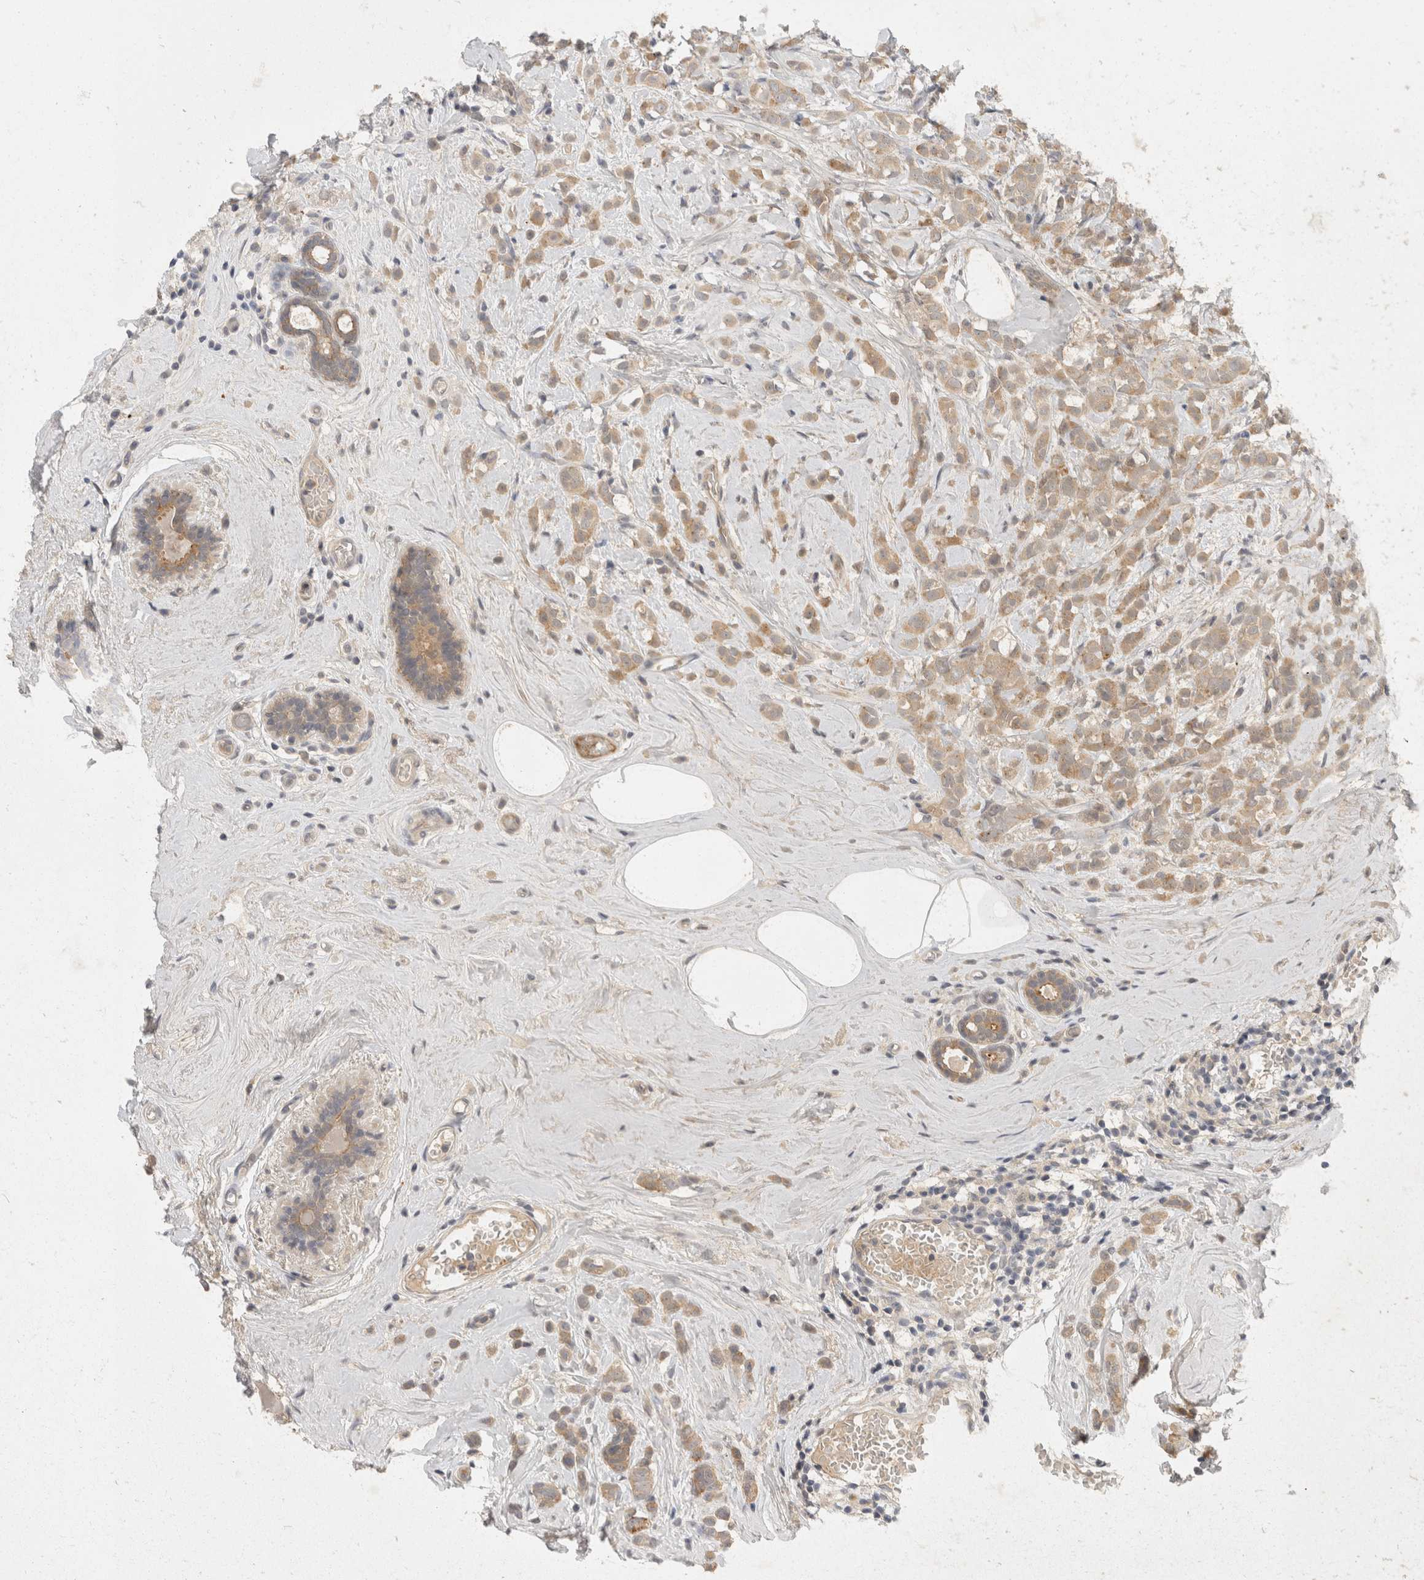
{"staining": {"intensity": "weak", "quantity": ">75%", "location": "cytoplasmic/membranous"}, "tissue": "breast cancer", "cell_type": "Tumor cells", "image_type": "cancer", "snomed": [{"axis": "morphology", "description": "Lobular carcinoma"}, {"axis": "topography", "description": "Breast"}], "caption": "Breast cancer stained with DAB immunohistochemistry (IHC) displays low levels of weak cytoplasmic/membranous expression in approximately >75% of tumor cells.", "gene": "TOM1L2", "patient": {"sex": "female", "age": 47}}